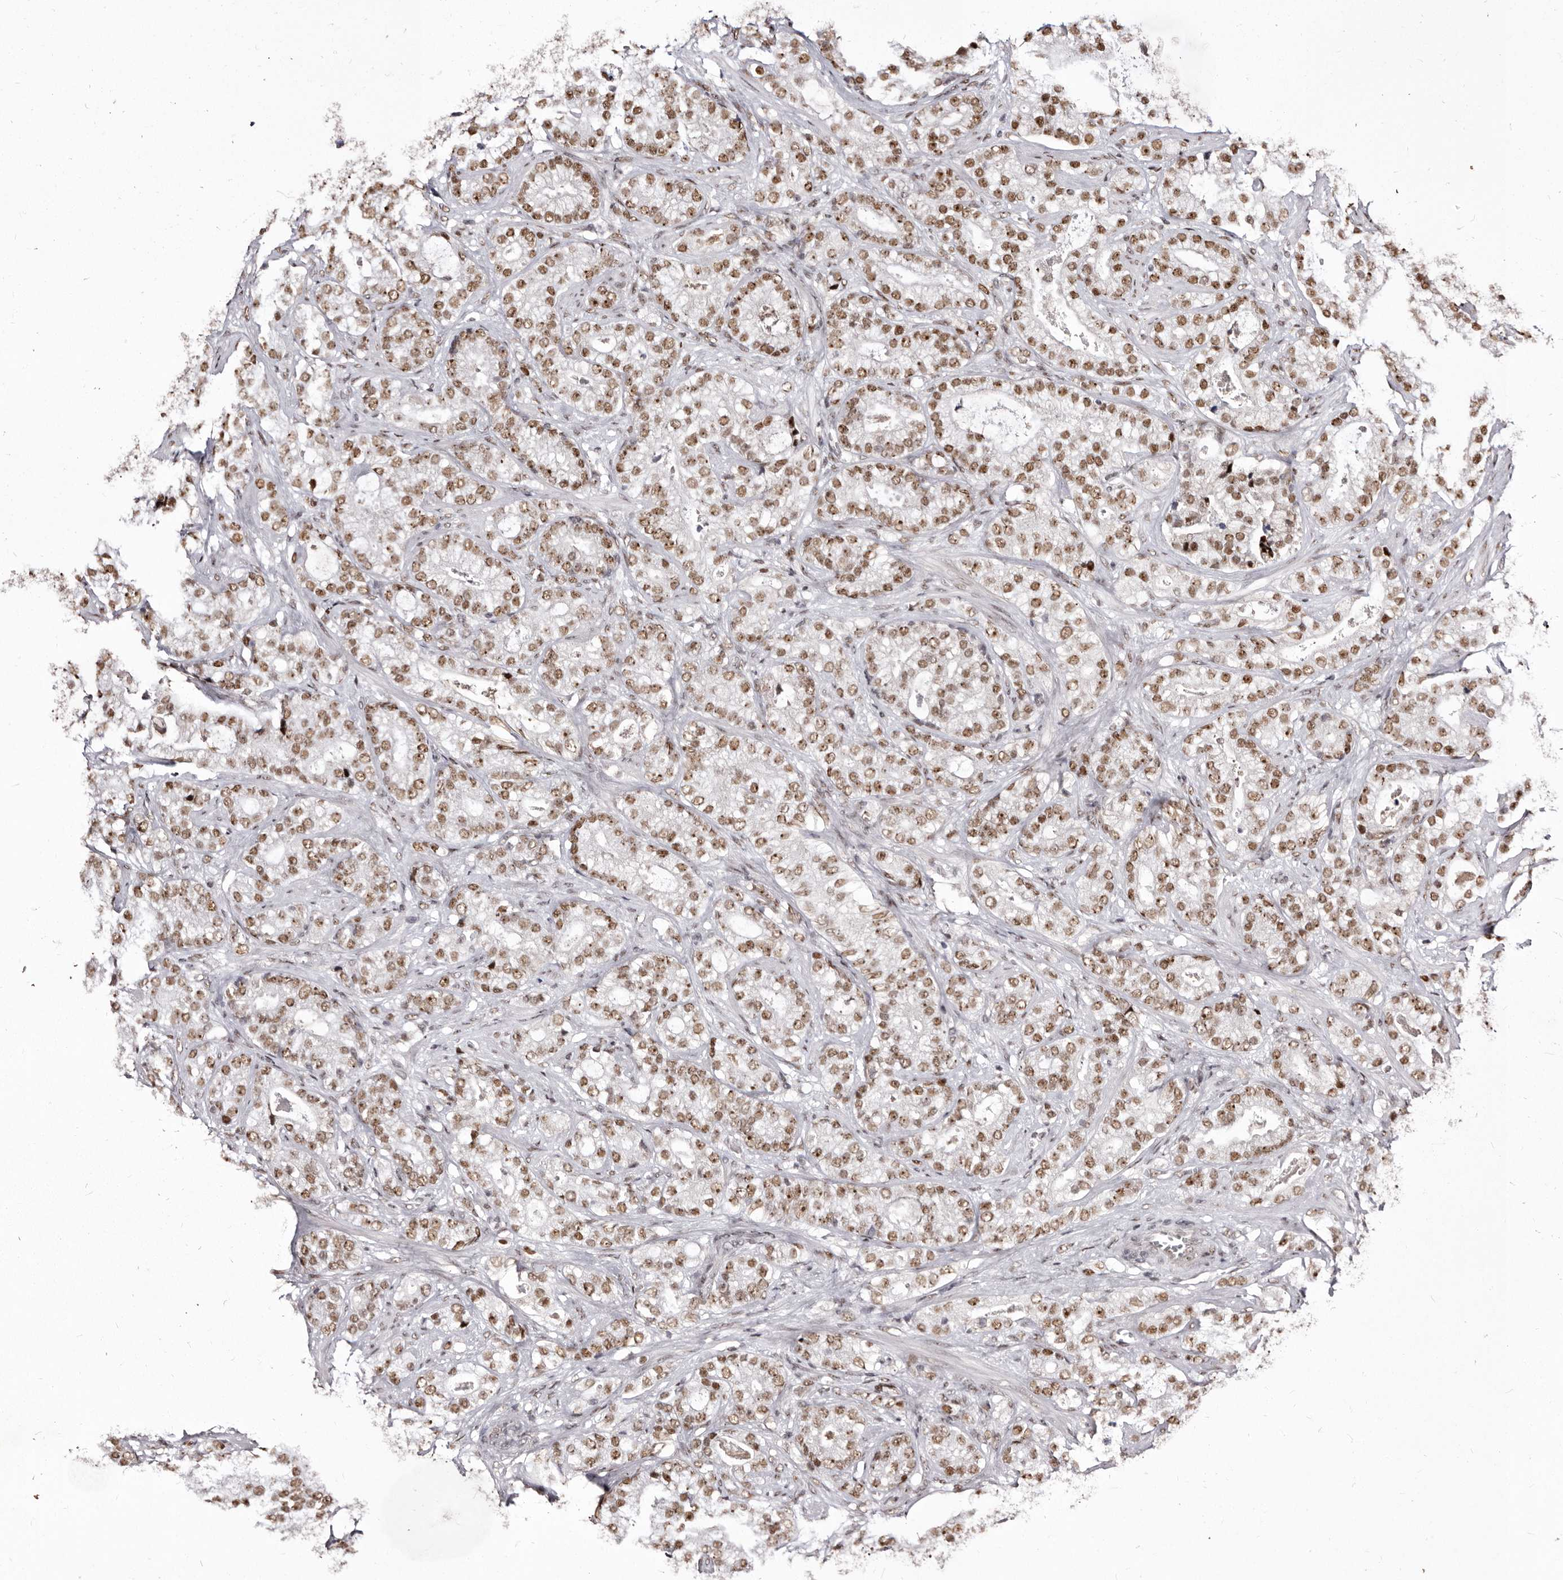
{"staining": {"intensity": "moderate", "quantity": ">75%", "location": "nuclear"}, "tissue": "prostate cancer", "cell_type": "Tumor cells", "image_type": "cancer", "snomed": [{"axis": "morphology", "description": "Adenocarcinoma, High grade"}, {"axis": "topography", "description": "Prostate and seminal vesicle, NOS"}], "caption": "IHC of human prostate high-grade adenocarcinoma demonstrates medium levels of moderate nuclear positivity in about >75% of tumor cells. (DAB (3,3'-diaminobenzidine) IHC with brightfield microscopy, high magnification).", "gene": "ANAPC11", "patient": {"sex": "male", "age": 67}}